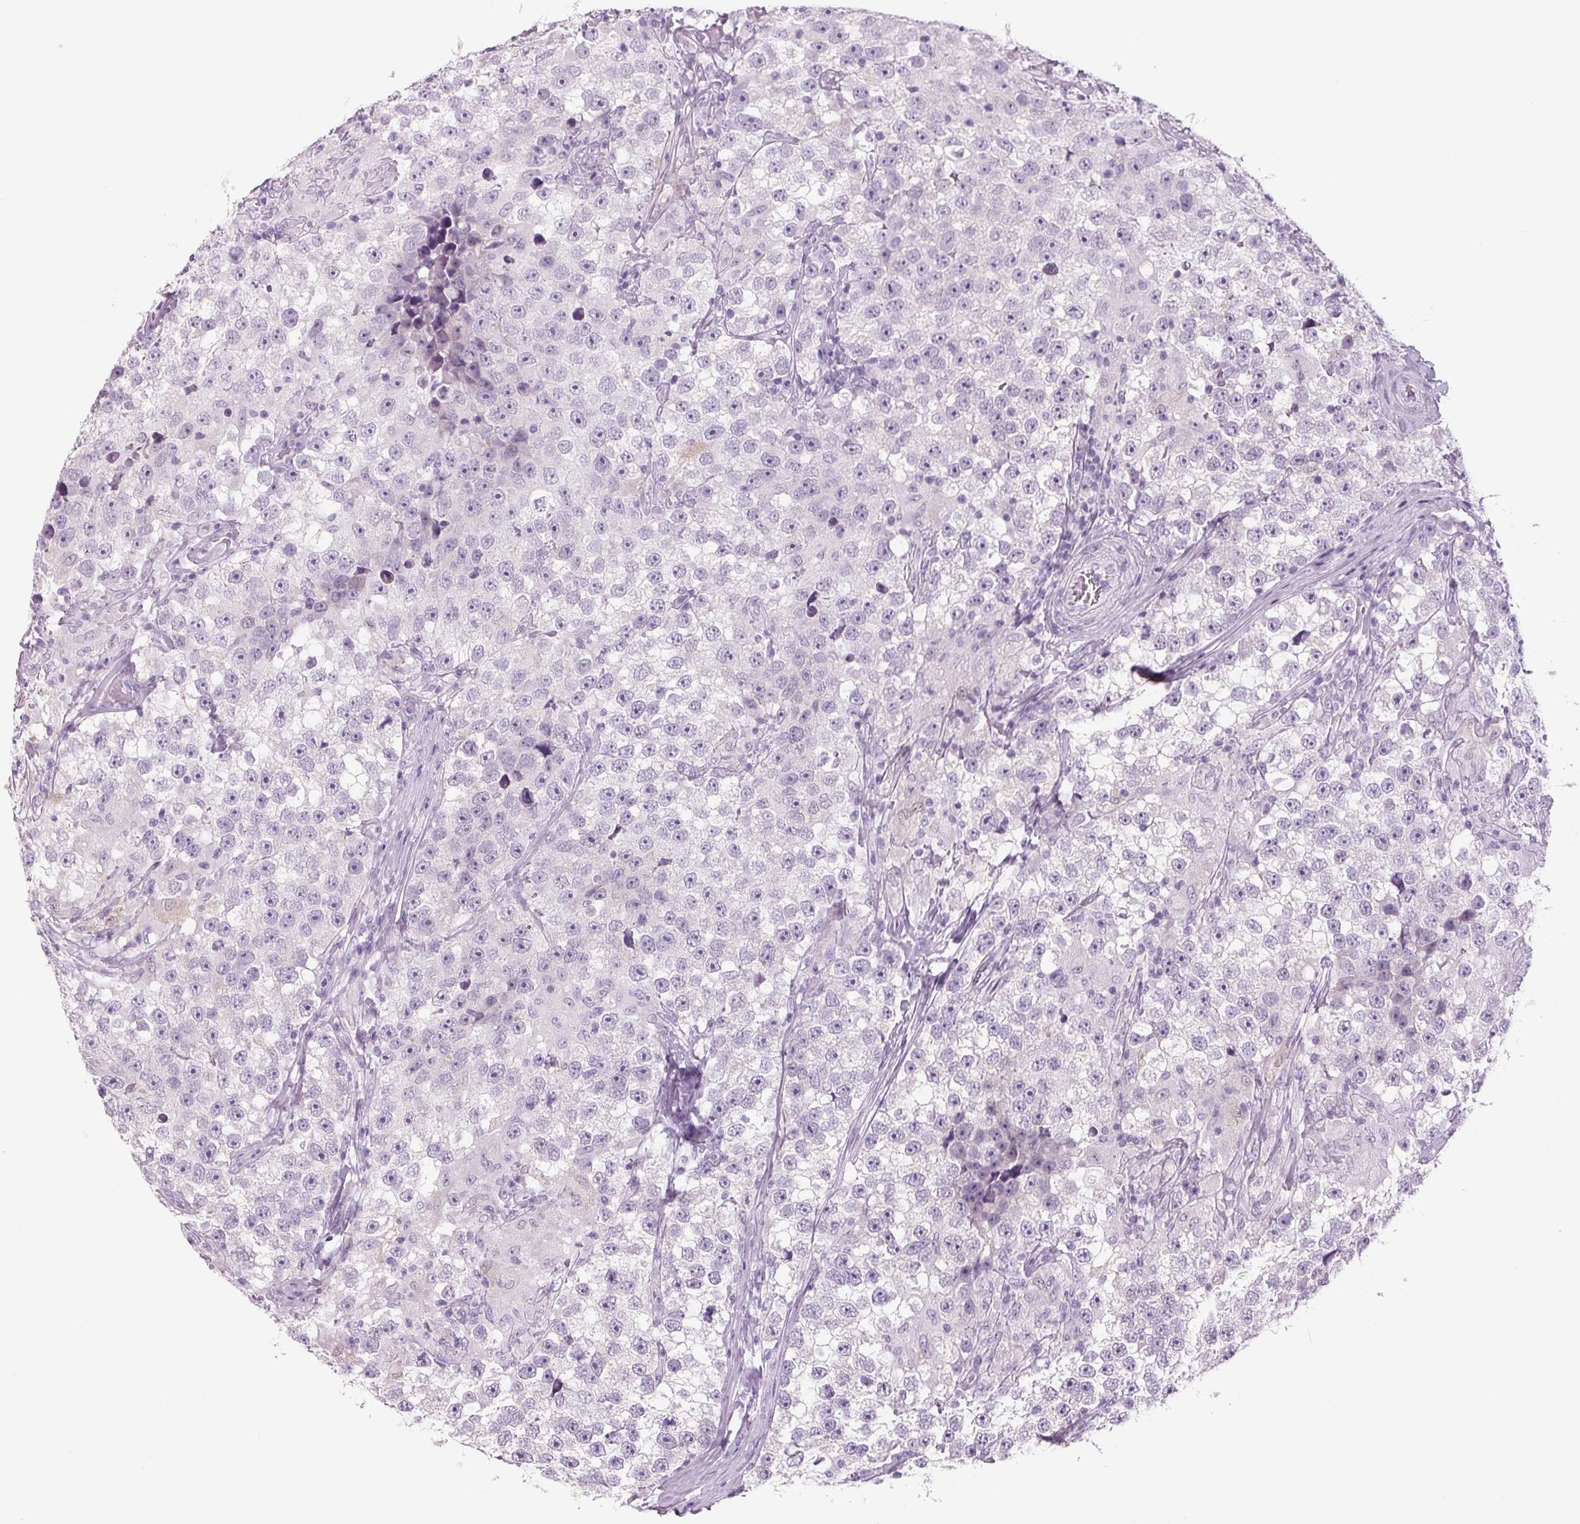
{"staining": {"intensity": "negative", "quantity": "none", "location": "none"}, "tissue": "testis cancer", "cell_type": "Tumor cells", "image_type": "cancer", "snomed": [{"axis": "morphology", "description": "Seminoma, NOS"}, {"axis": "topography", "description": "Testis"}], "caption": "High magnification brightfield microscopy of seminoma (testis) stained with DAB (3,3'-diaminobenzidine) (brown) and counterstained with hematoxylin (blue): tumor cells show no significant expression.", "gene": "PPP1R1A", "patient": {"sex": "male", "age": 46}}